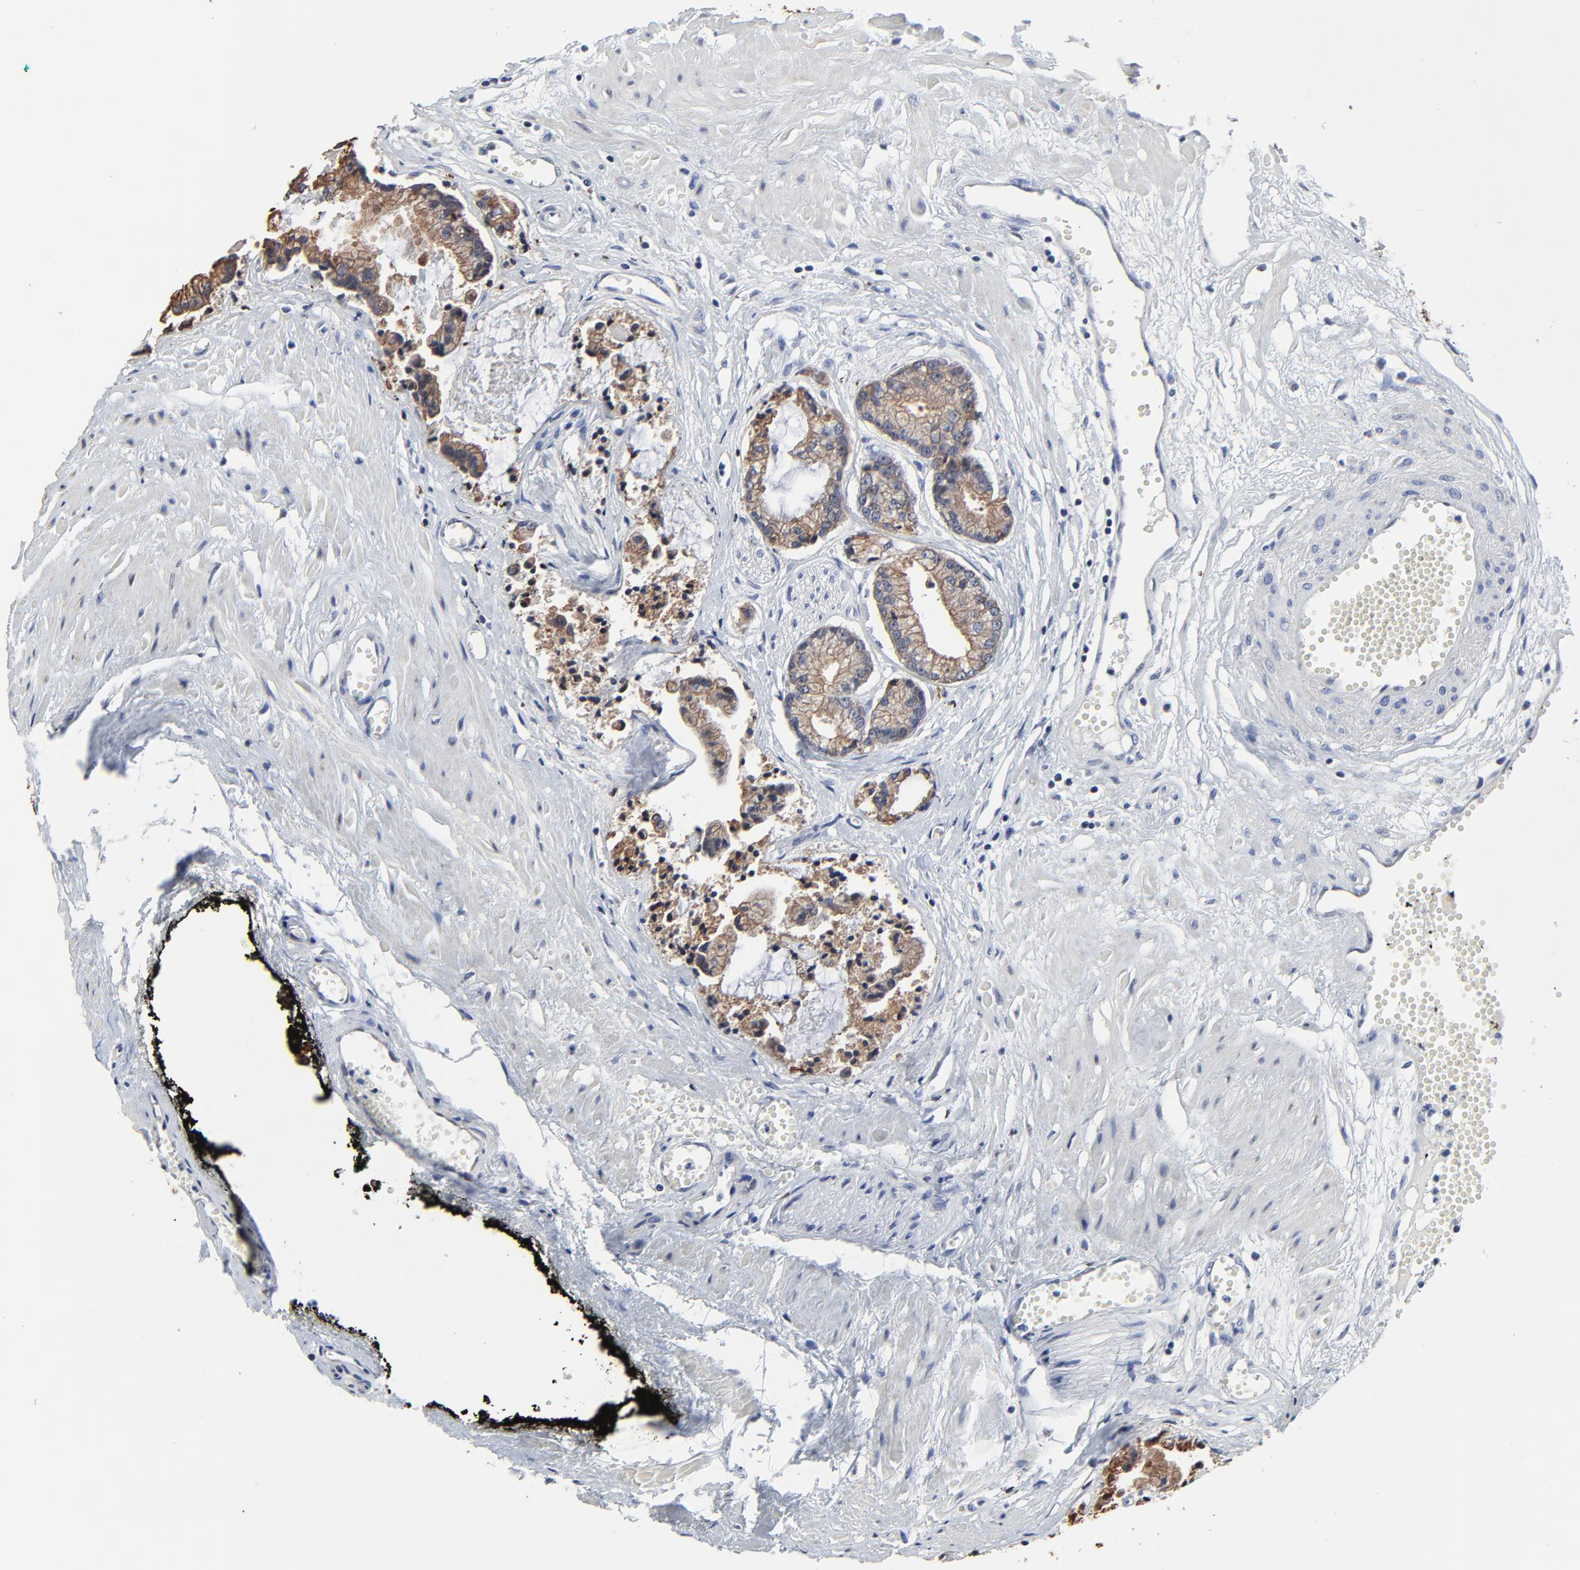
{"staining": {"intensity": "weak", "quantity": ">75%", "location": "cytoplasmic/membranous"}, "tissue": "prostate cancer", "cell_type": "Tumor cells", "image_type": "cancer", "snomed": [{"axis": "morphology", "description": "Adenocarcinoma, High grade"}, {"axis": "topography", "description": "Prostate"}], "caption": "Prostate cancer (high-grade adenocarcinoma) stained with DAB (3,3'-diaminobenzidine) immunohistochemistry reveals low levels of weak cytoplasmic/membranous expression in about >75% of tumor cells. The staining is performed using DAB (3,3'-diaminobenzidine) brown chromogen to label protein expression. The nuclei are counter-stained blue using hematoxylin.", "gene": "LNX1", "patient": {"sex": "male", "age": 56}}